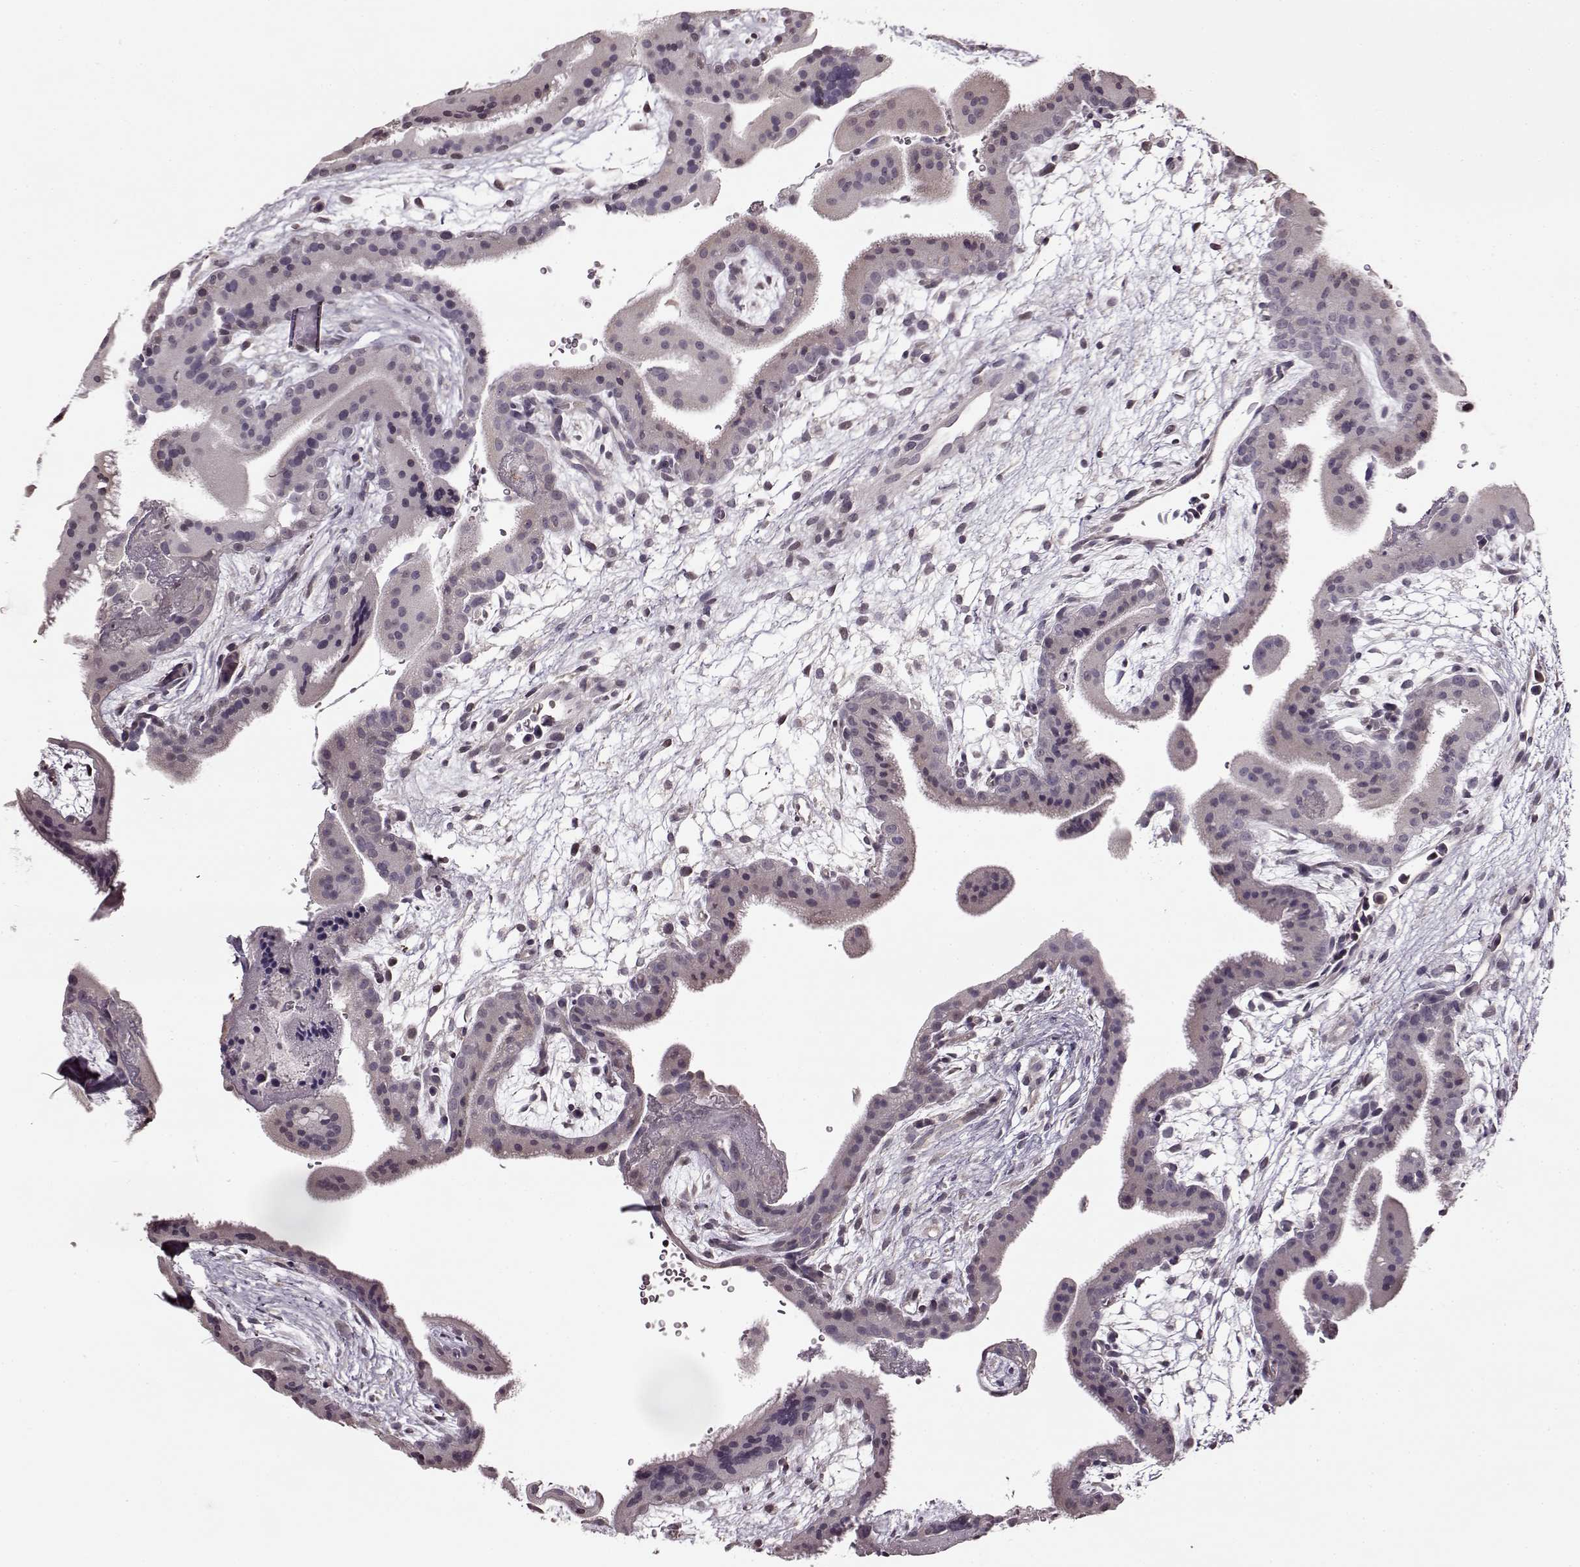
{"staining": {"intensity": "negative", "quantity": "none", "location": "none"}, "tissue": "placenta", "cell_type": "Decidual cells", "image_type": "normal", "snomed": [{"axis": "morphology", "description": "Normal tissue, NOS"}, {"axis": "topography", "description": "Placenta"}], "caption": "This is an IHC histopathology image of unremarkable human placenta. There is no expression in decidual cells.", "gene": "FSHB", "patient": {"sex": "female", "age": 19}}